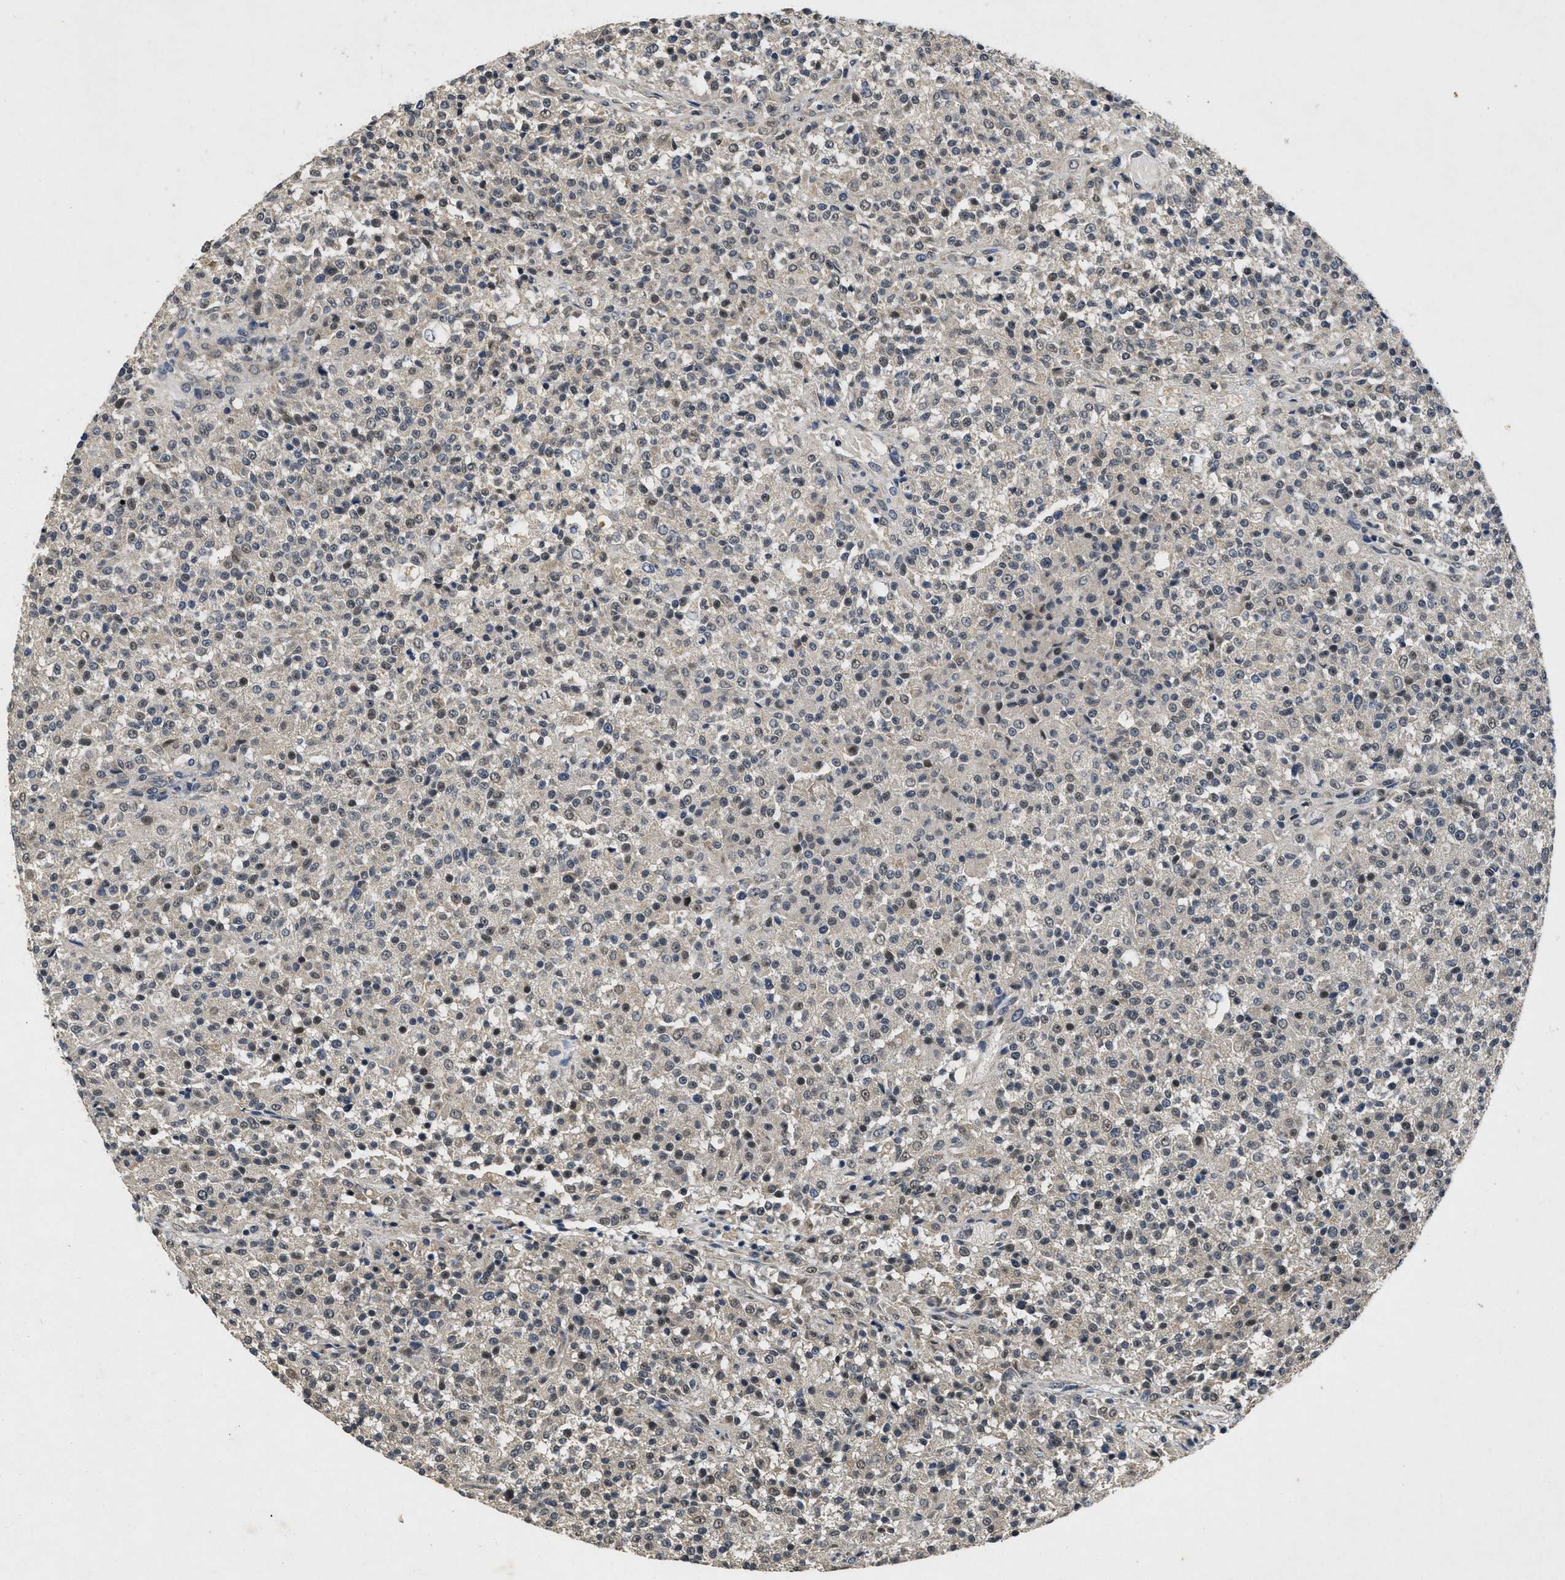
{"staining": {"intensity": "moderate", "quantity": "25%-75%", "location": "nuclear"}, "tissue": "testis cancer", "cell_type": "Tumor cells", "image_type": "cancer", "snomed": [{"axis": "morphology", "description": "Seminoma, NOS"}, {"axis": "topography", "description": "Testis"}], "caption": "There is medium levels of moderate nuclear staining in tumor cells of testis cancer (seminoma), as demonstrated by immunohistochemical staining (brown color).", "gene": "PAPOLG", "patient": {"sex": "male", "age": 59}}